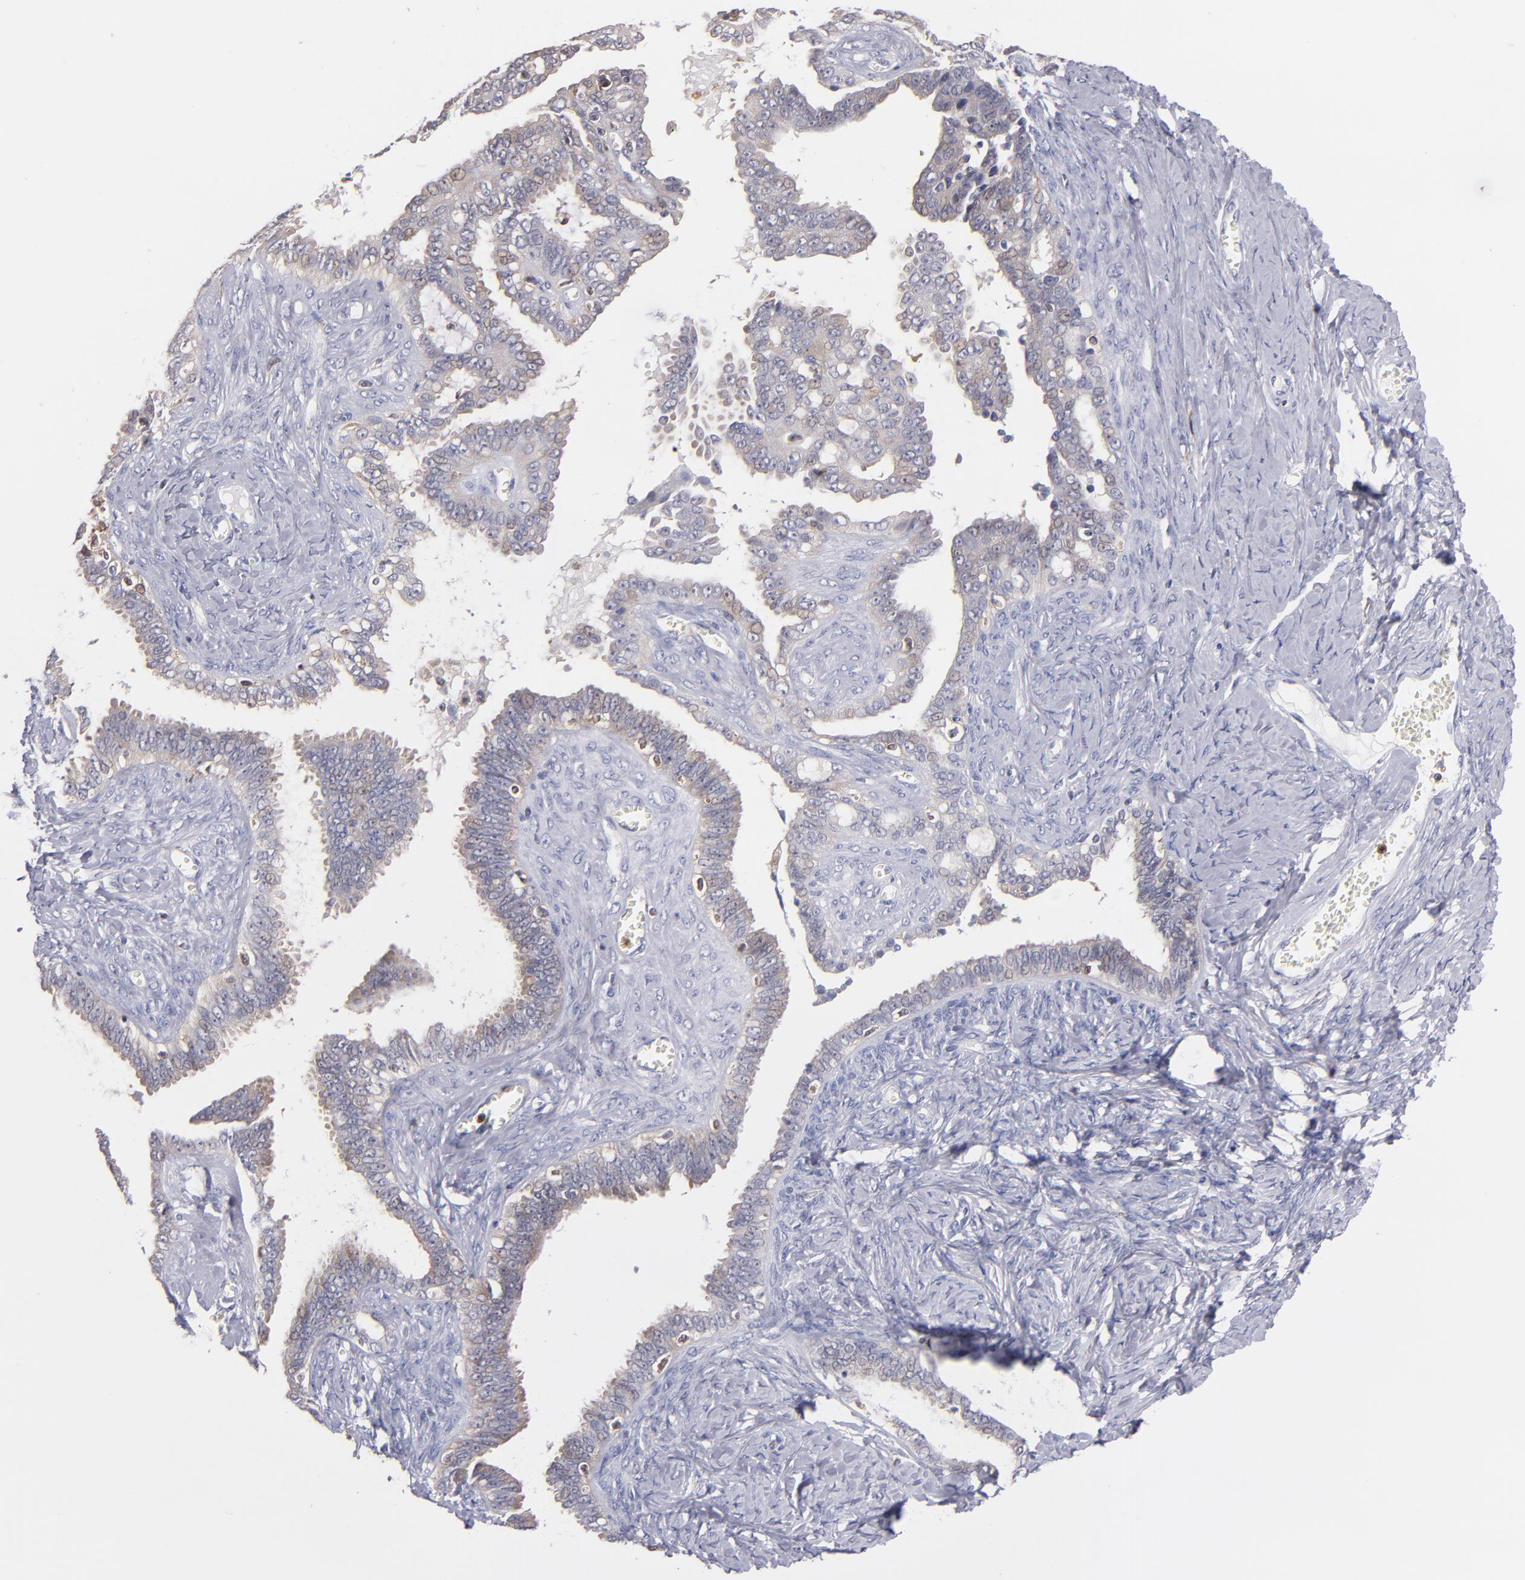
{"staining": {"intensity": "weak", "quantity": "25%-75%", "location": "cytoplasmic/membranous"}, "tissue": "ovarian cancer", "cell_type": "Tumor cells", "image_type": "cancer", "snomed": [{"axis": "morphology", "description": "Cystadenocarcinoma, serous, NOS"}, {"axis": "topography", "description": "Ovary"}], "caption": "Approximately 25%-75% of tumor cells in human serous cystadenocarcinoma (ovarian) demonstrate weak cytoplasmic/membranous protein positivity as visualized by brown immunohistochemical staining.", "gene": "PRKCD", "patient": {"sex": "female", "age": 71}}